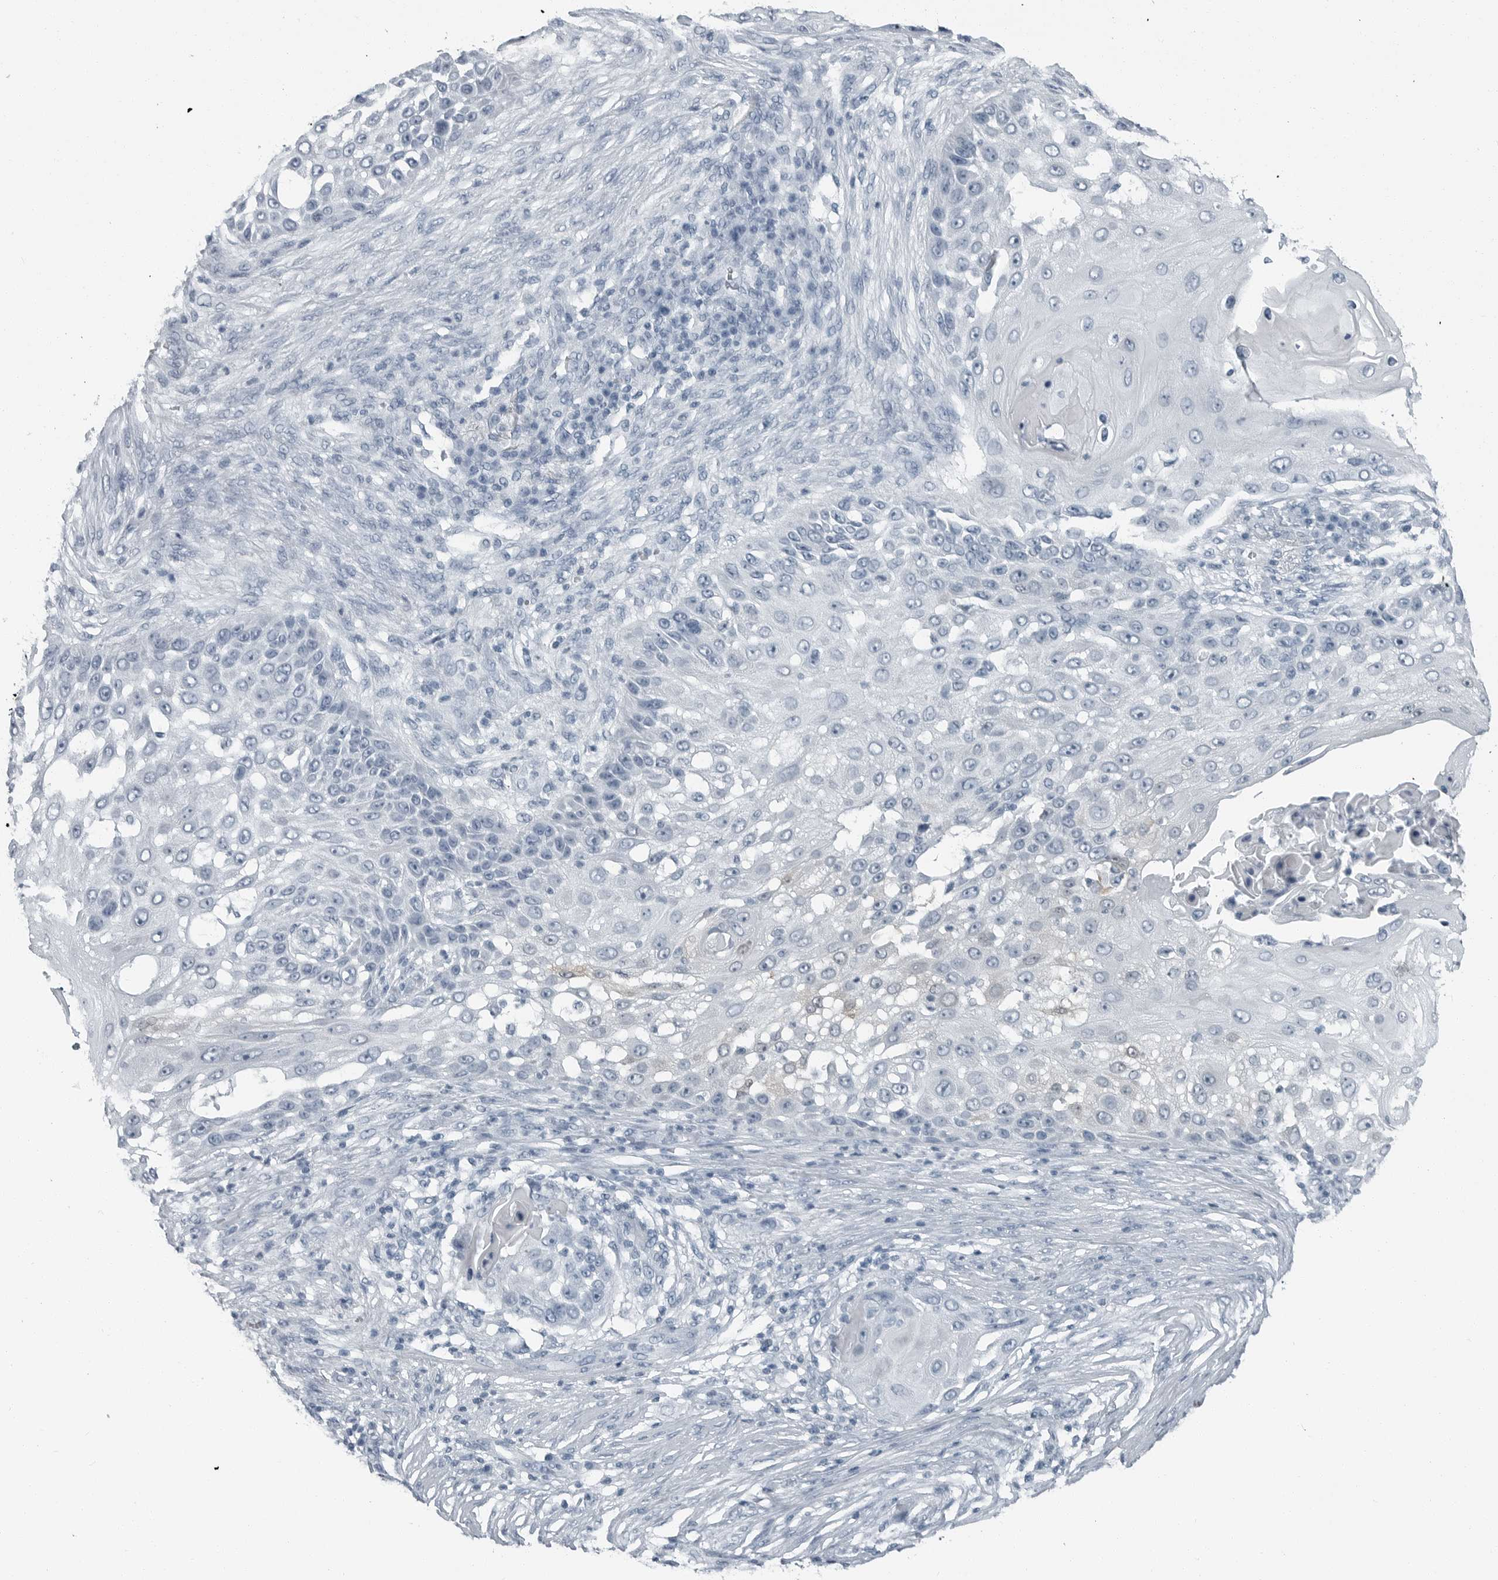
{"staining": {"intensity": "negative", "quantity": "none", "location": "none"}, "tissue": "skin cancer", "cell_type": "Tumor cells", "image_type": "cancer", "snomed": [{"axis": "morphology", "description": "Squamous cell carcinoma, NOS"}, {"axis": "topography", "description": "Skin"}], "caption": "Skin squamous cell carcinoma was stained to show a protein in brown. There is no significant expression in tumor cells.", "gene": "FABP6", "patient": {"sex": "female", "age": 44}}